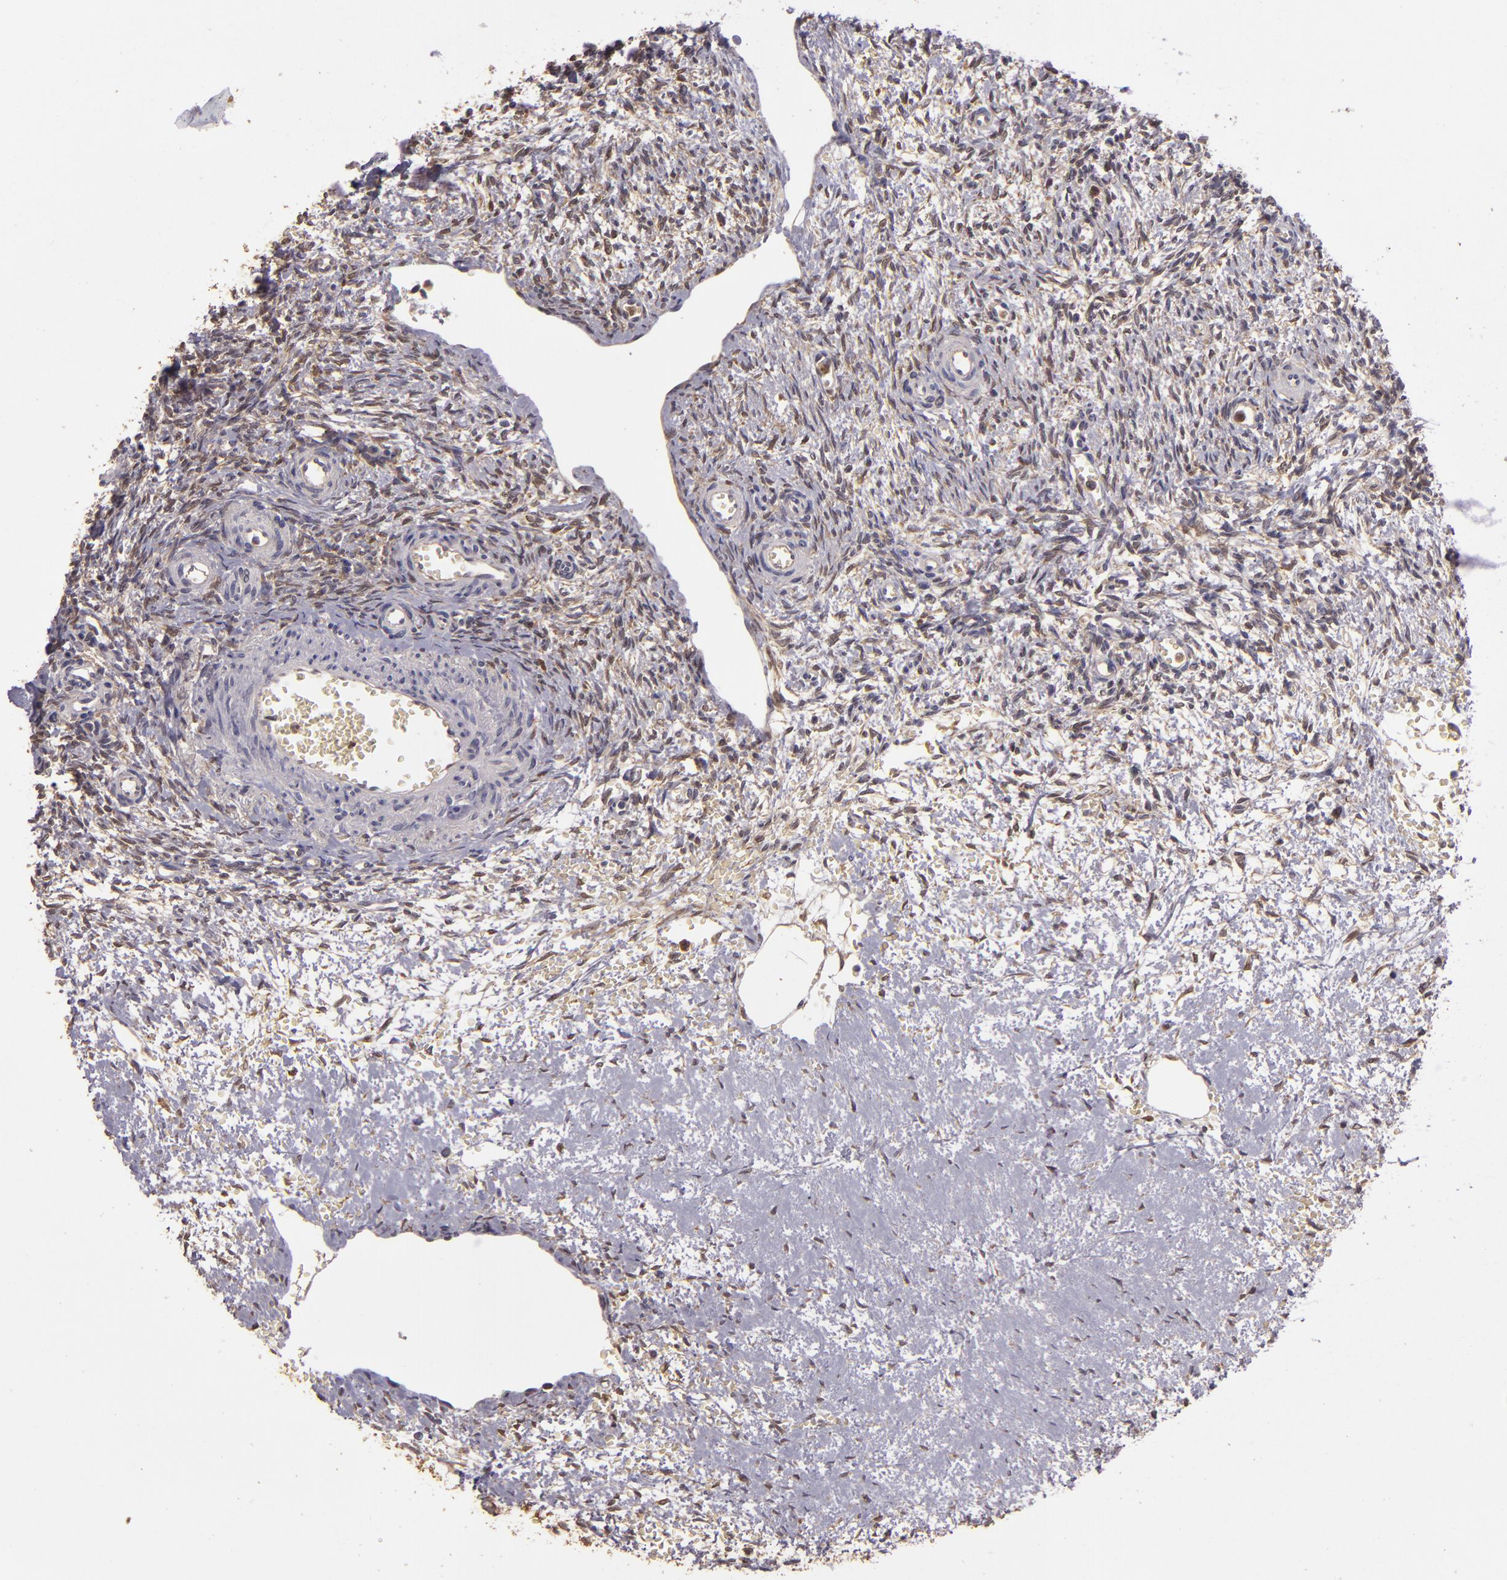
{"staining": {"intensity": "weak", "quantity": ">75%", "location": "cytoplasmic/membranous"}, "tissue": "ovary", "cell_type": "Follicle cells", "image_type": "normal", "snomed": [{"axis": "morphology", "description": "Normal tissue, NOS"}, {"axis": "topography", "description": "Ovary"}], "caption": "Normal ovary displays weak cytoplasmic/membranous positivity in about >75% of follicle cells, visualized by immunohistochemistry.", "gene": "FHIT", "patient": {"sex": "female", "age": 39}}